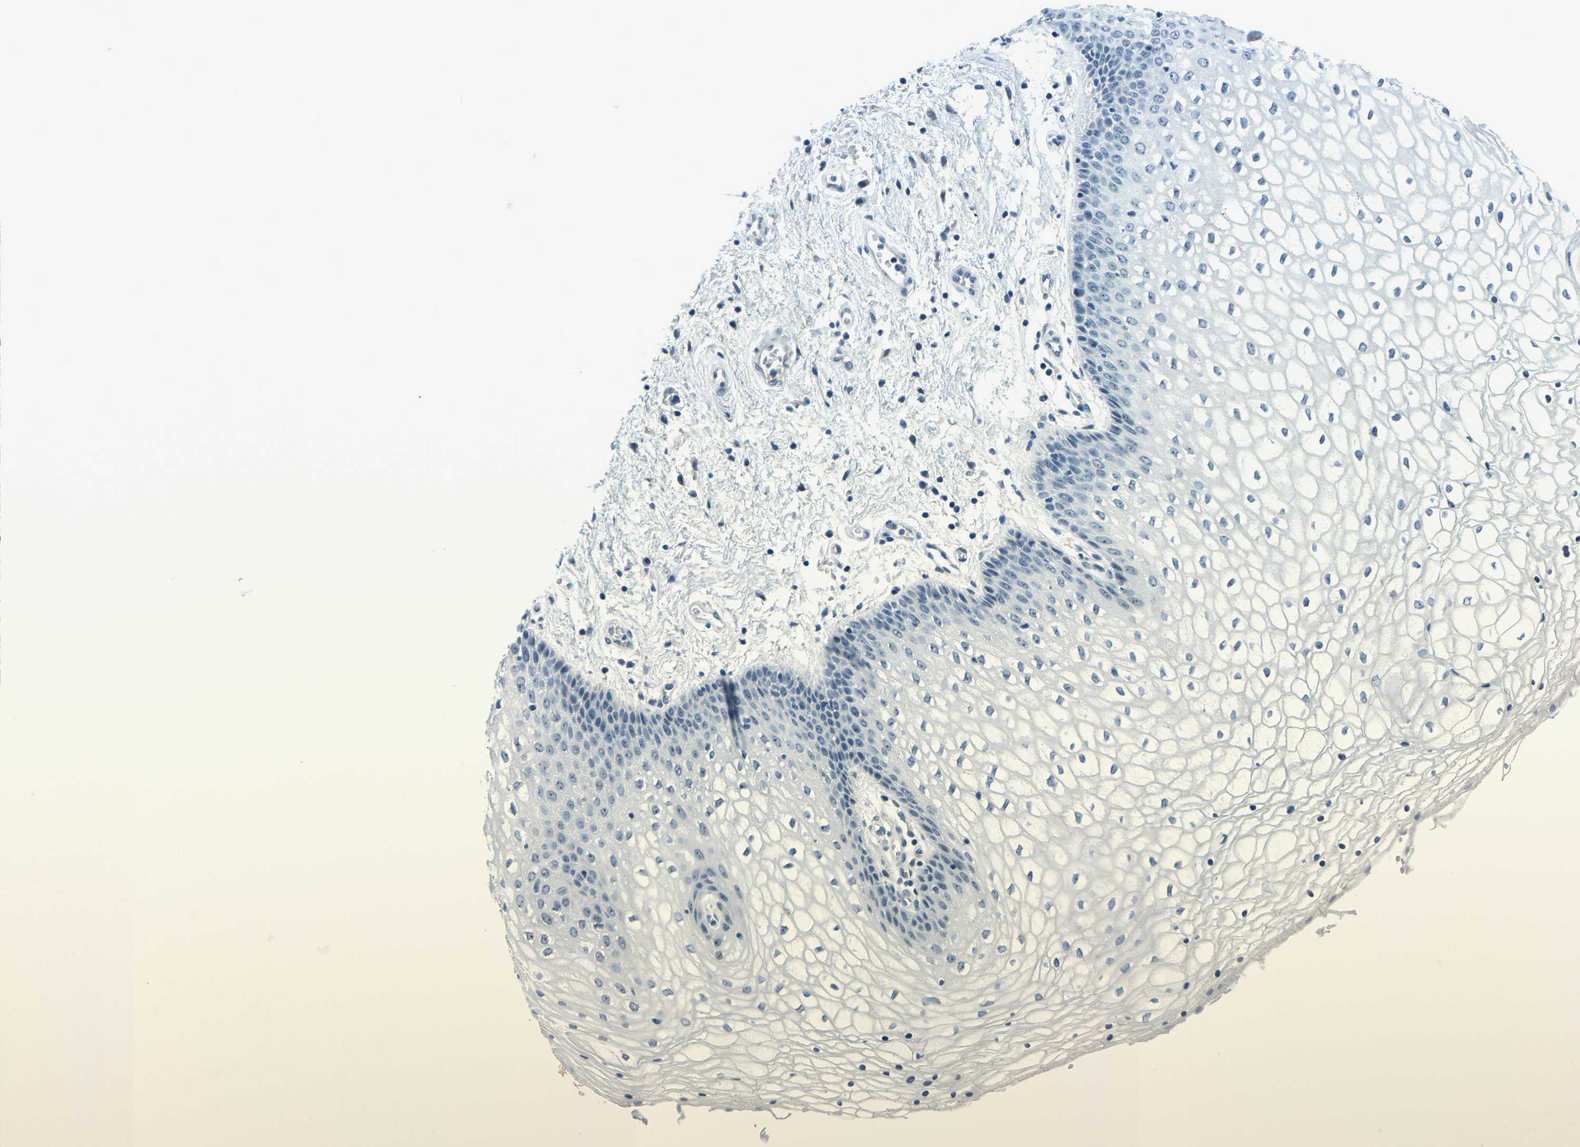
{"staining": {"intensity": "negative", "quantity": "none", "location": "none"}, "tissue": "vagina", "cell_type": "Squamous epithelial cells", "image_type": "normal", "snomed": [{"axis": "morphology", "description": "Normal tissue, NOS"}, {"axis": "topography", "description": "Vagina"}], "caption": "Squamous epithelial cells are negative for protein expression in benign human vagina. The staining is performed using DAB brown chromogen with nuclei counter-stained in using hematoxylin.", "gene": "RRP1", "patient": {"sex": "female", "age": 34}}